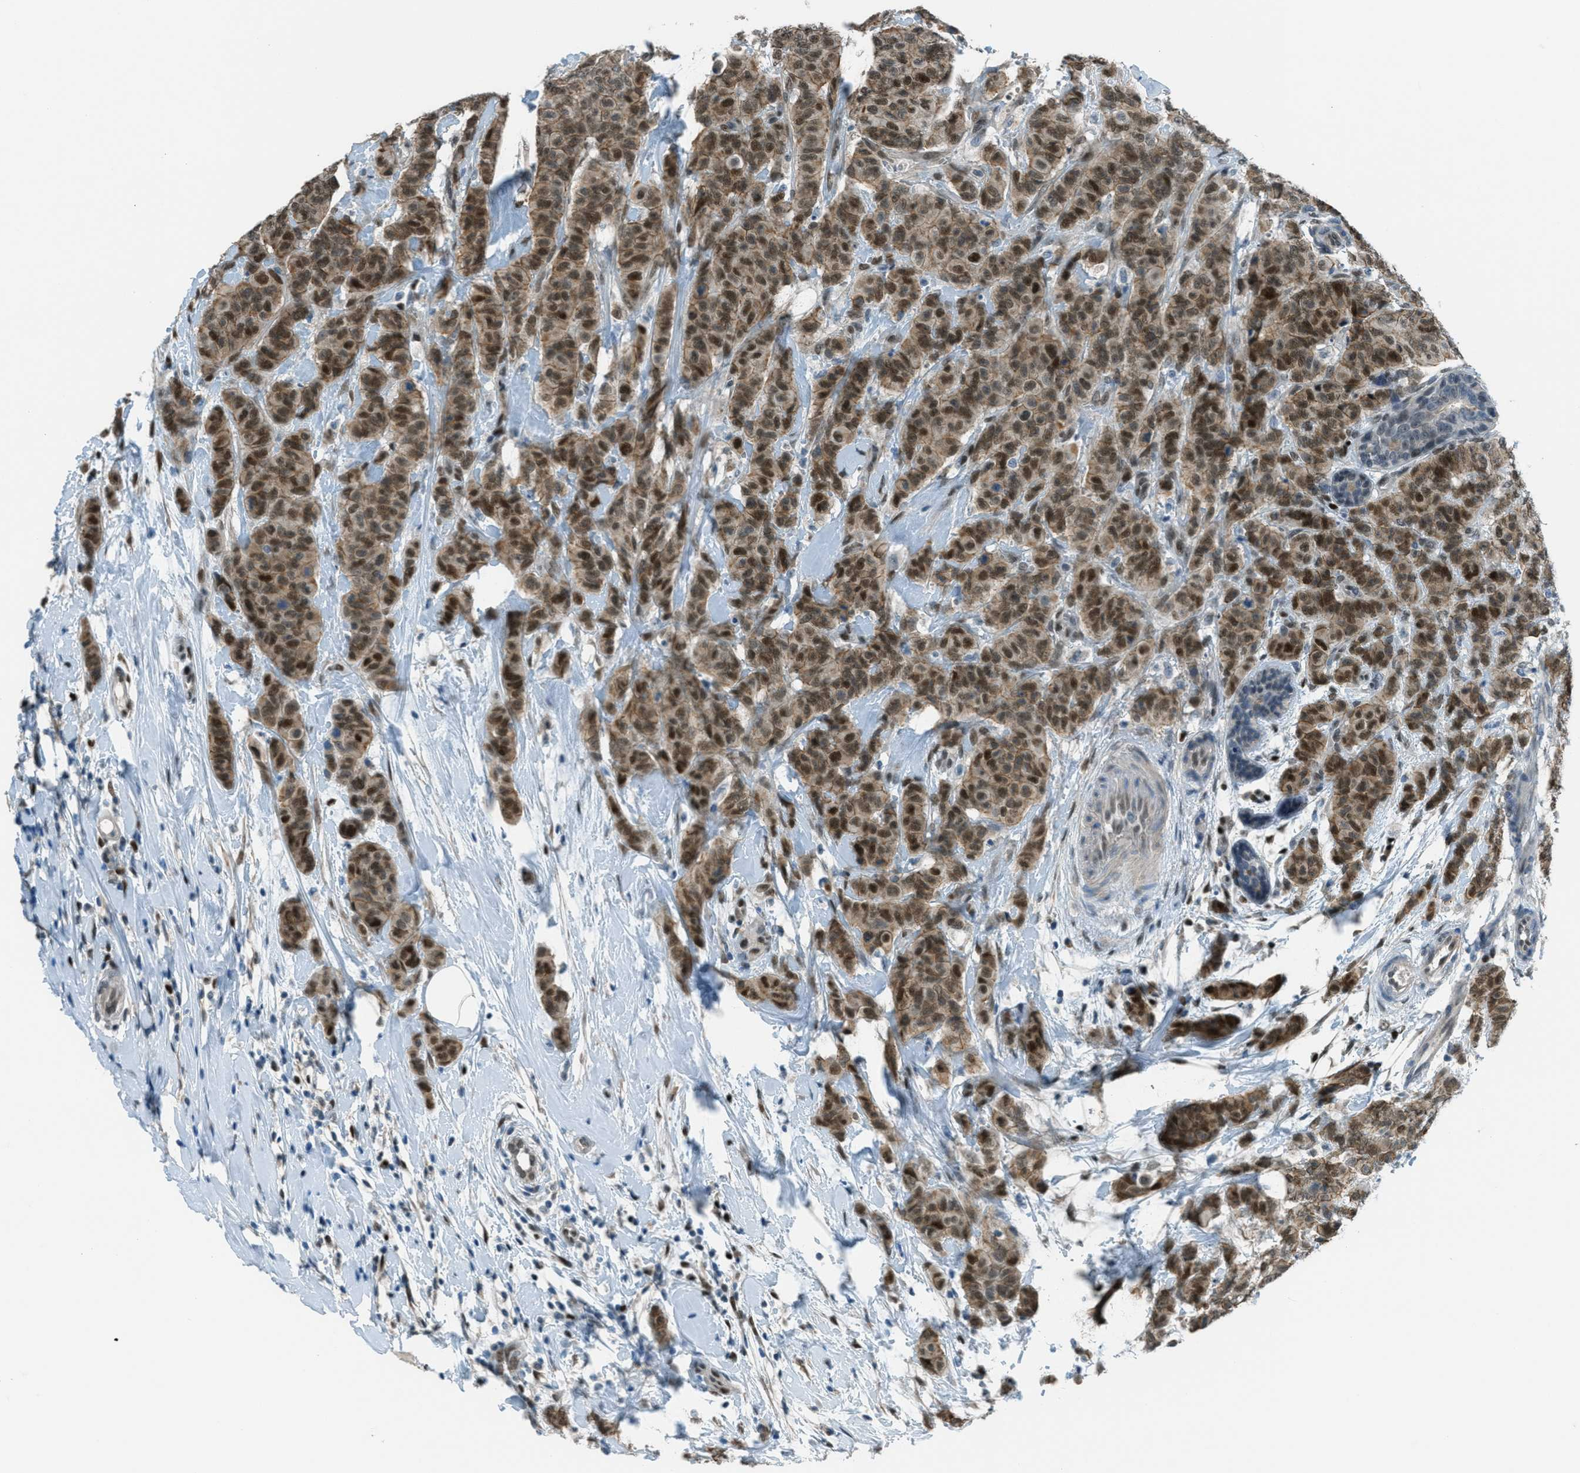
{"staining": {"intensity": "moderate", "quantity": ">75%", "location": "cytoplasmic/membranous,nuclear"}, "tissue": "breast cancer", "cell_type": "Tumor cells", "image_type": "cancer", "snomed": [{"axis": "morphology", "description": "Normal tissue, NOS"}, {"axis": "morphology", "description": "Duct carcinoma"}, {"axis": "topography", "description": "Breast"}], "caption": "Immunohistochemistry (IHC) (DAB) staining of human breast cancer displays moderate cytoplasmic/membranous and nuclear protein expression in about >75% of tumor cells.", "gene": "TCF3", "patient": {"sex": "female", "age": 40}}